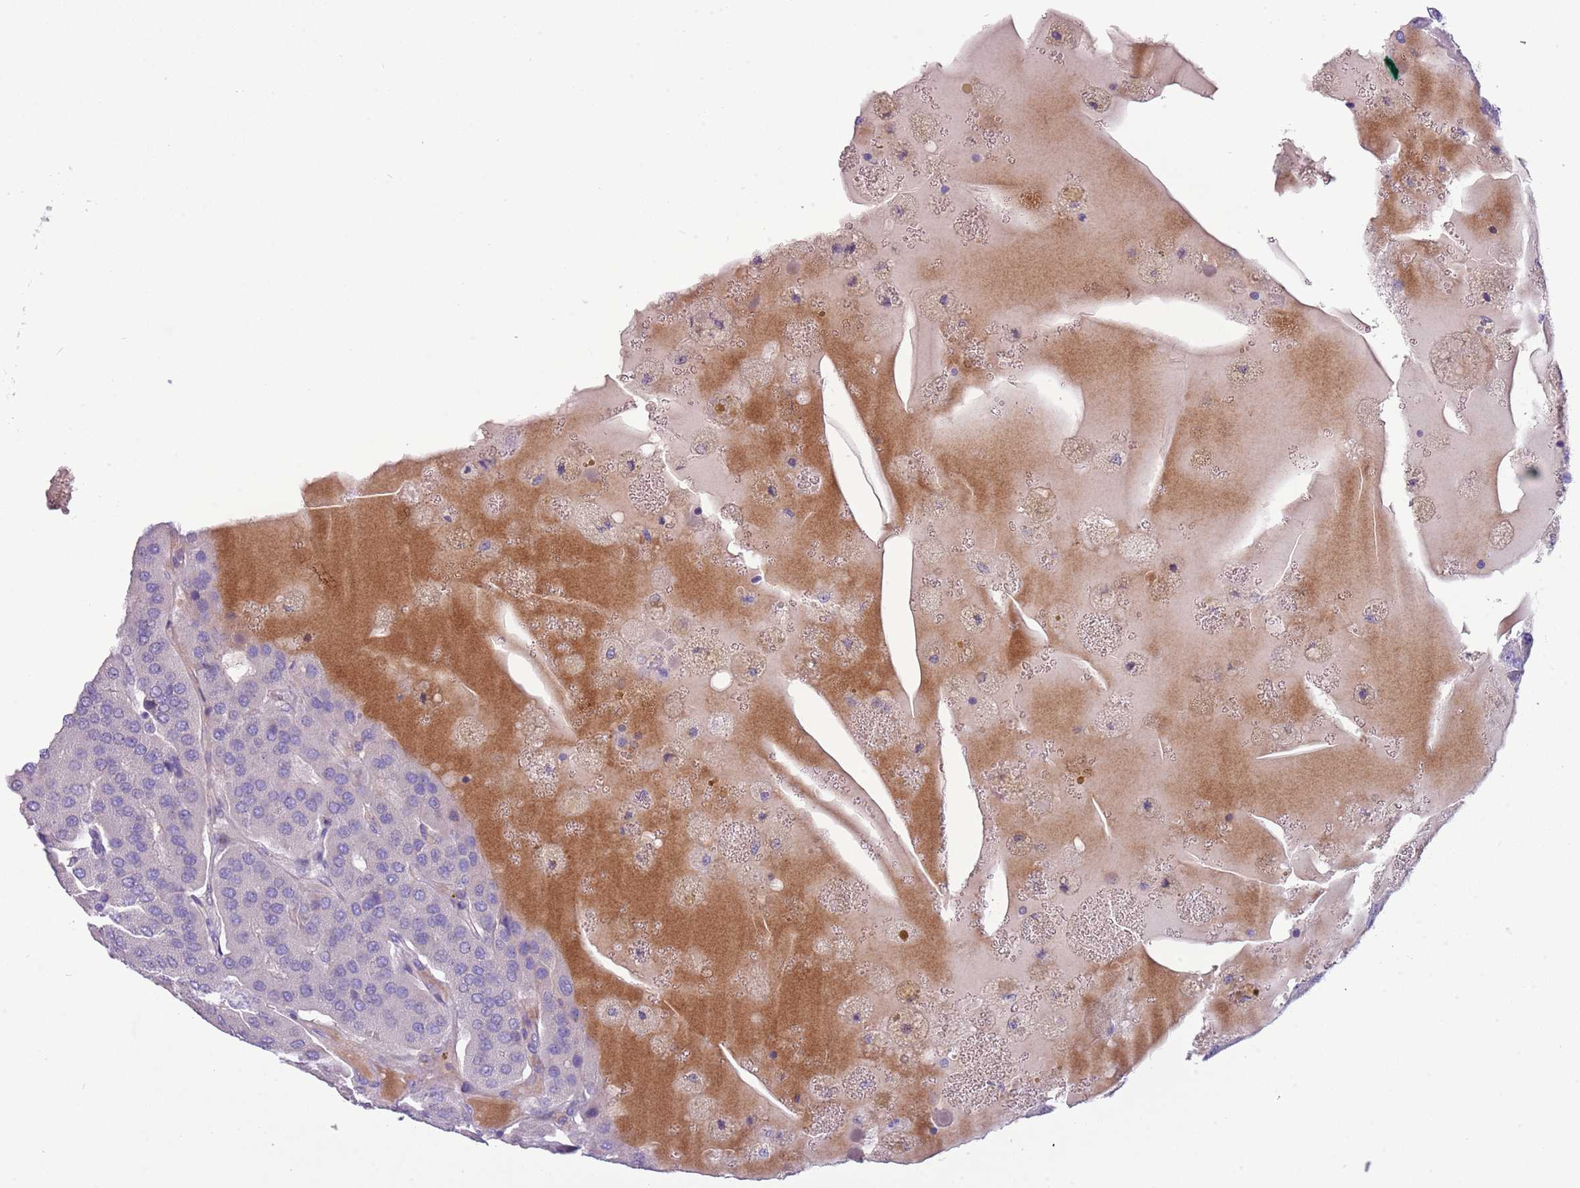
{"staining": {"intensity": "negative", "quantity": "none", "location": "none"}, "tissue": "parathyroid gland", "cell_type": "Glandular cells", "image_type": "normal", "snomed": [{"axis": "morphology", "description": "Normal tissue, NOS"}, {"axis": "morphology", "description": "Adenoma, NOS"}, {"axis": "topography", "description": "Parathyroid gland"}], "caption": "Immunohistochemistry photomicrograph of normal human parathyroid gland stained for a protein (brown), which exhibits no staining in glandular cells. (DAB immunohistochemistry visualized using brightfield microscopy, high magnification).", "gene": "NBPF4", "patient": {"sex": "female", "age": 86}}